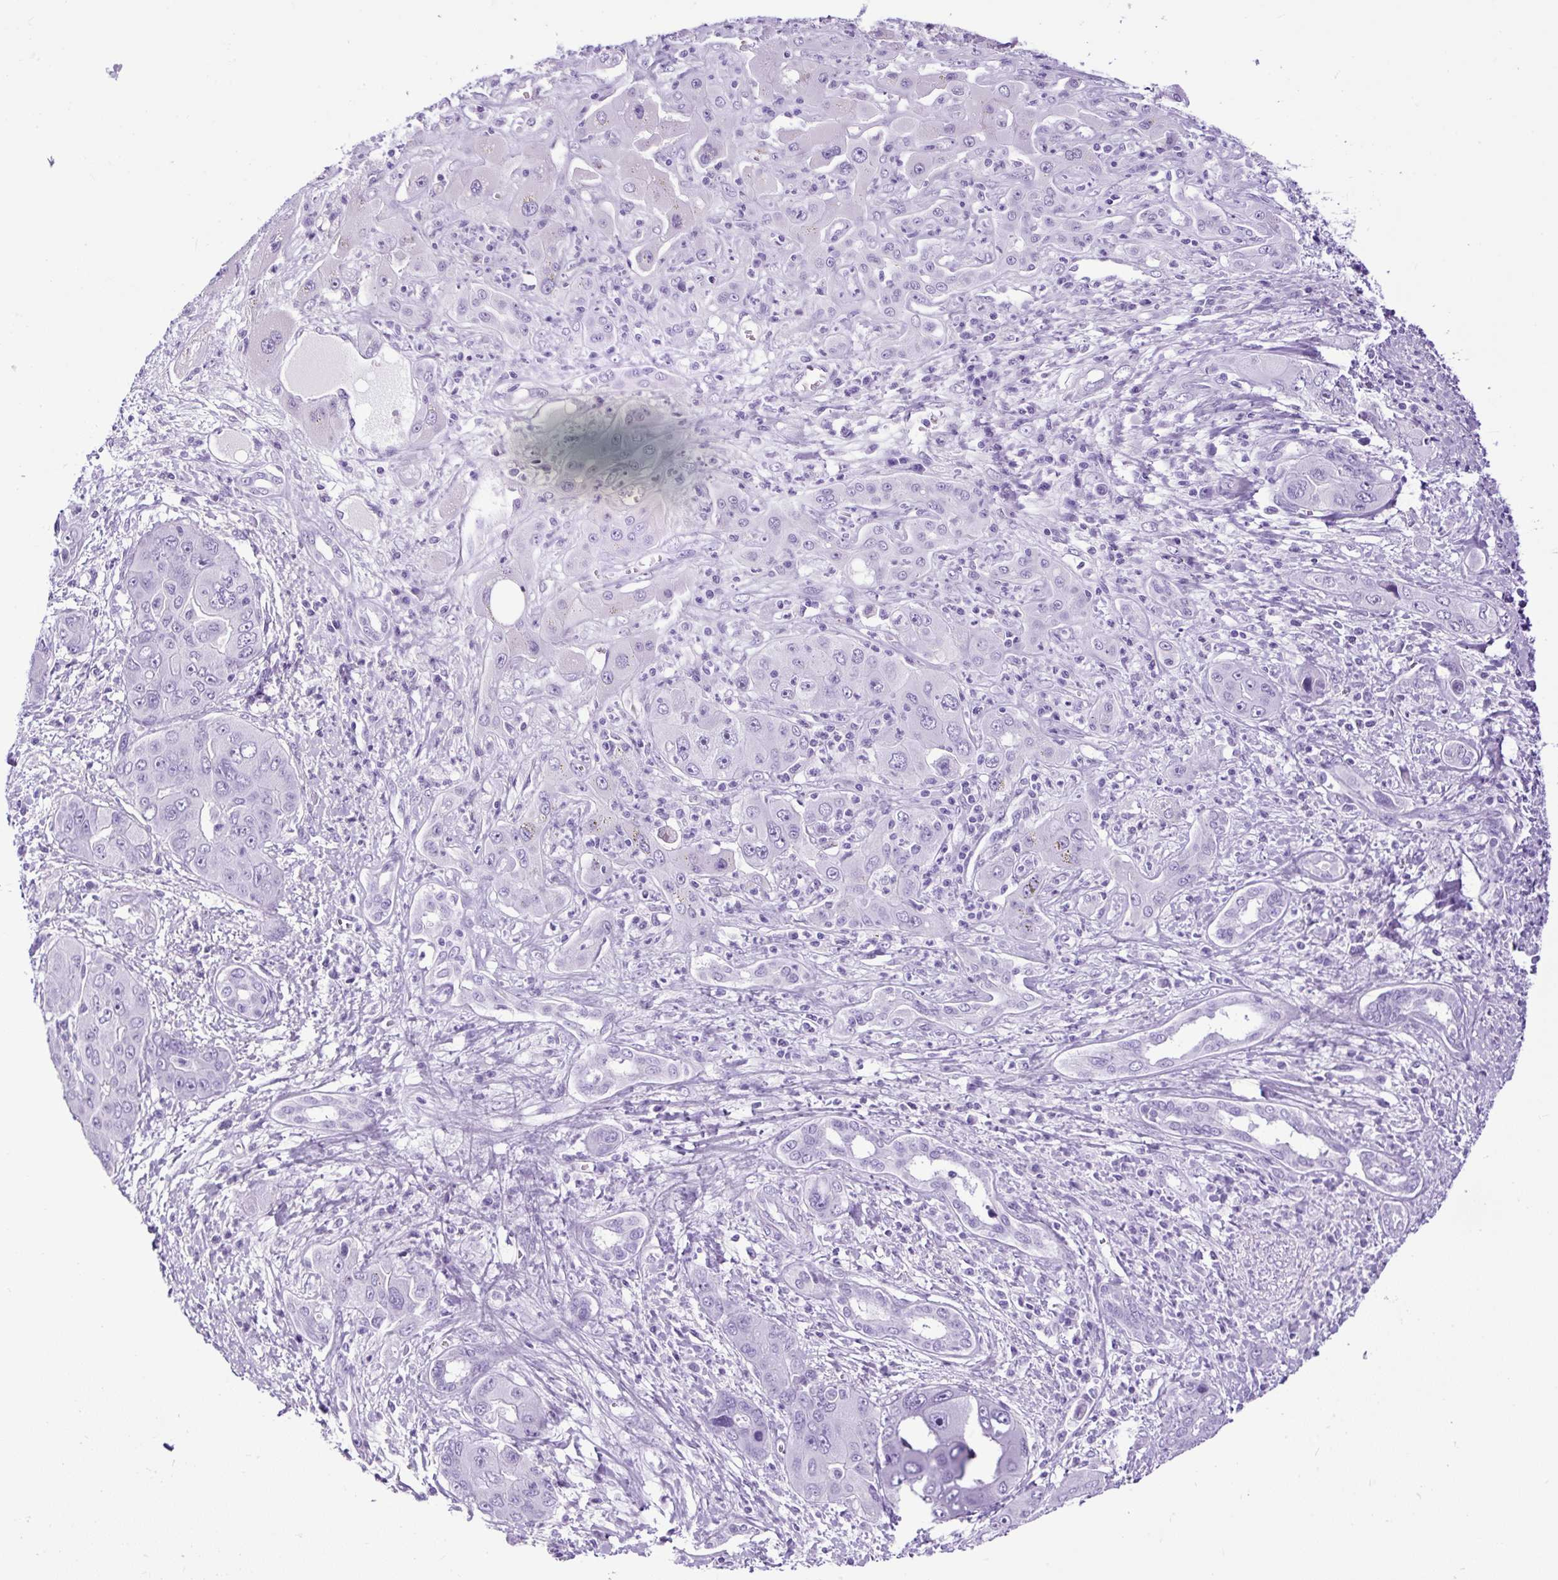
{"staining": {"intensity": "negative", "quantity": "none", "location": "none"}, "tissue": "liver cancer", "cell_type": "Tumor cells", "image_type": "cancer", "snomed": [{"axis": "morphology", "description": "Cholangiocarcinoma"}, {"axis": "topography", "description": "Liver"}], "caption": "Tumor cells show no significant positivity in liver cancer.", "gene": "CEL", "patient": {"sex": "male", "age": 67}}